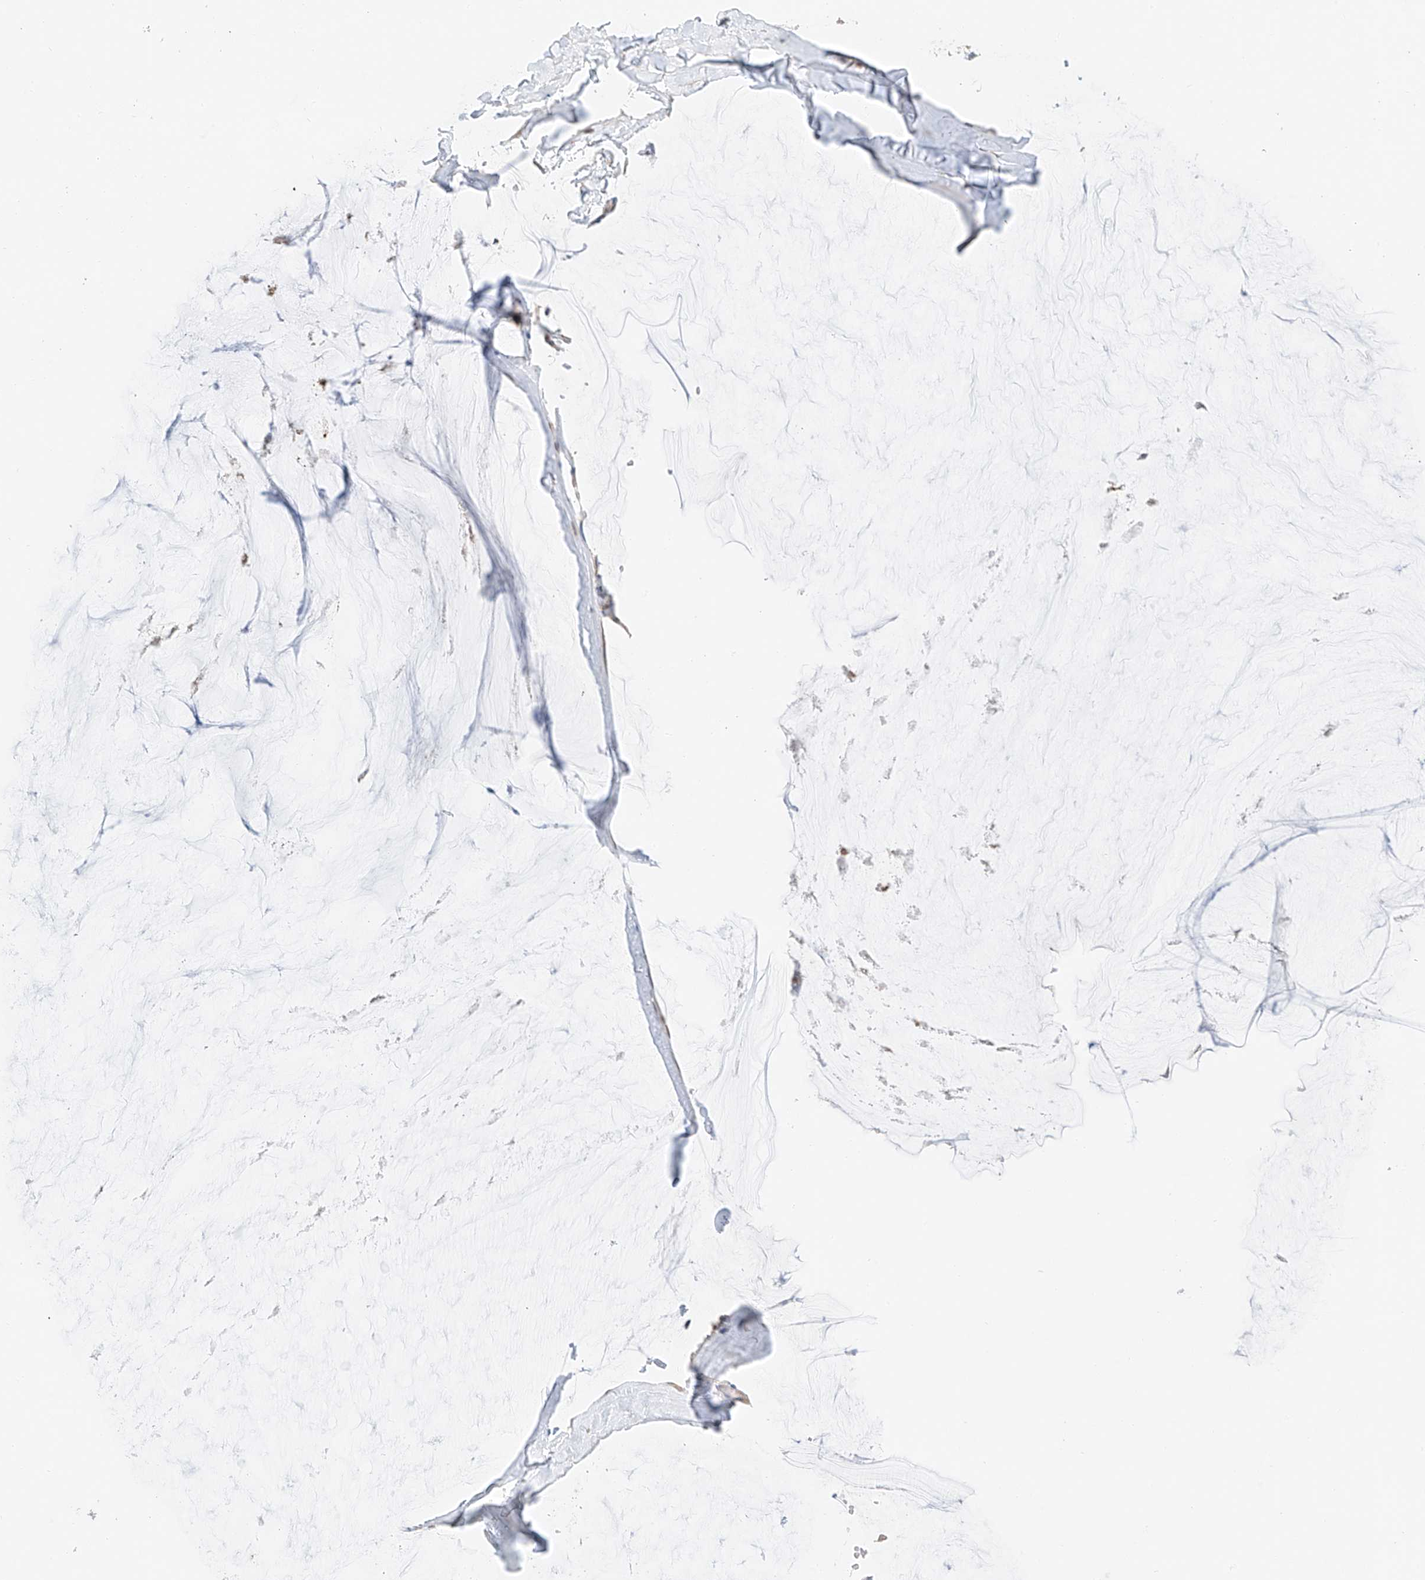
{"staining": {"intensity": "weak", "quantity": "<25%", "location": "cytoplasmic/membranous"}, "tissue": "ovarian cancer", "cell_type": "Tumor cells", "image_type": "cancer", "snomed": [{"axis": "morphology", "description": "Cystadenocarcinoma, mucinous, NOS"}, {"axis": "topography", "description": "Ovary"}], "caption": "Mucinous cystadenocarcinoma (ovarian) was stained to show a protein in brown. There is no significant staining in tumor cells.", "gene": "MFN2", "patient": {"sex": "female", "age": 39}}